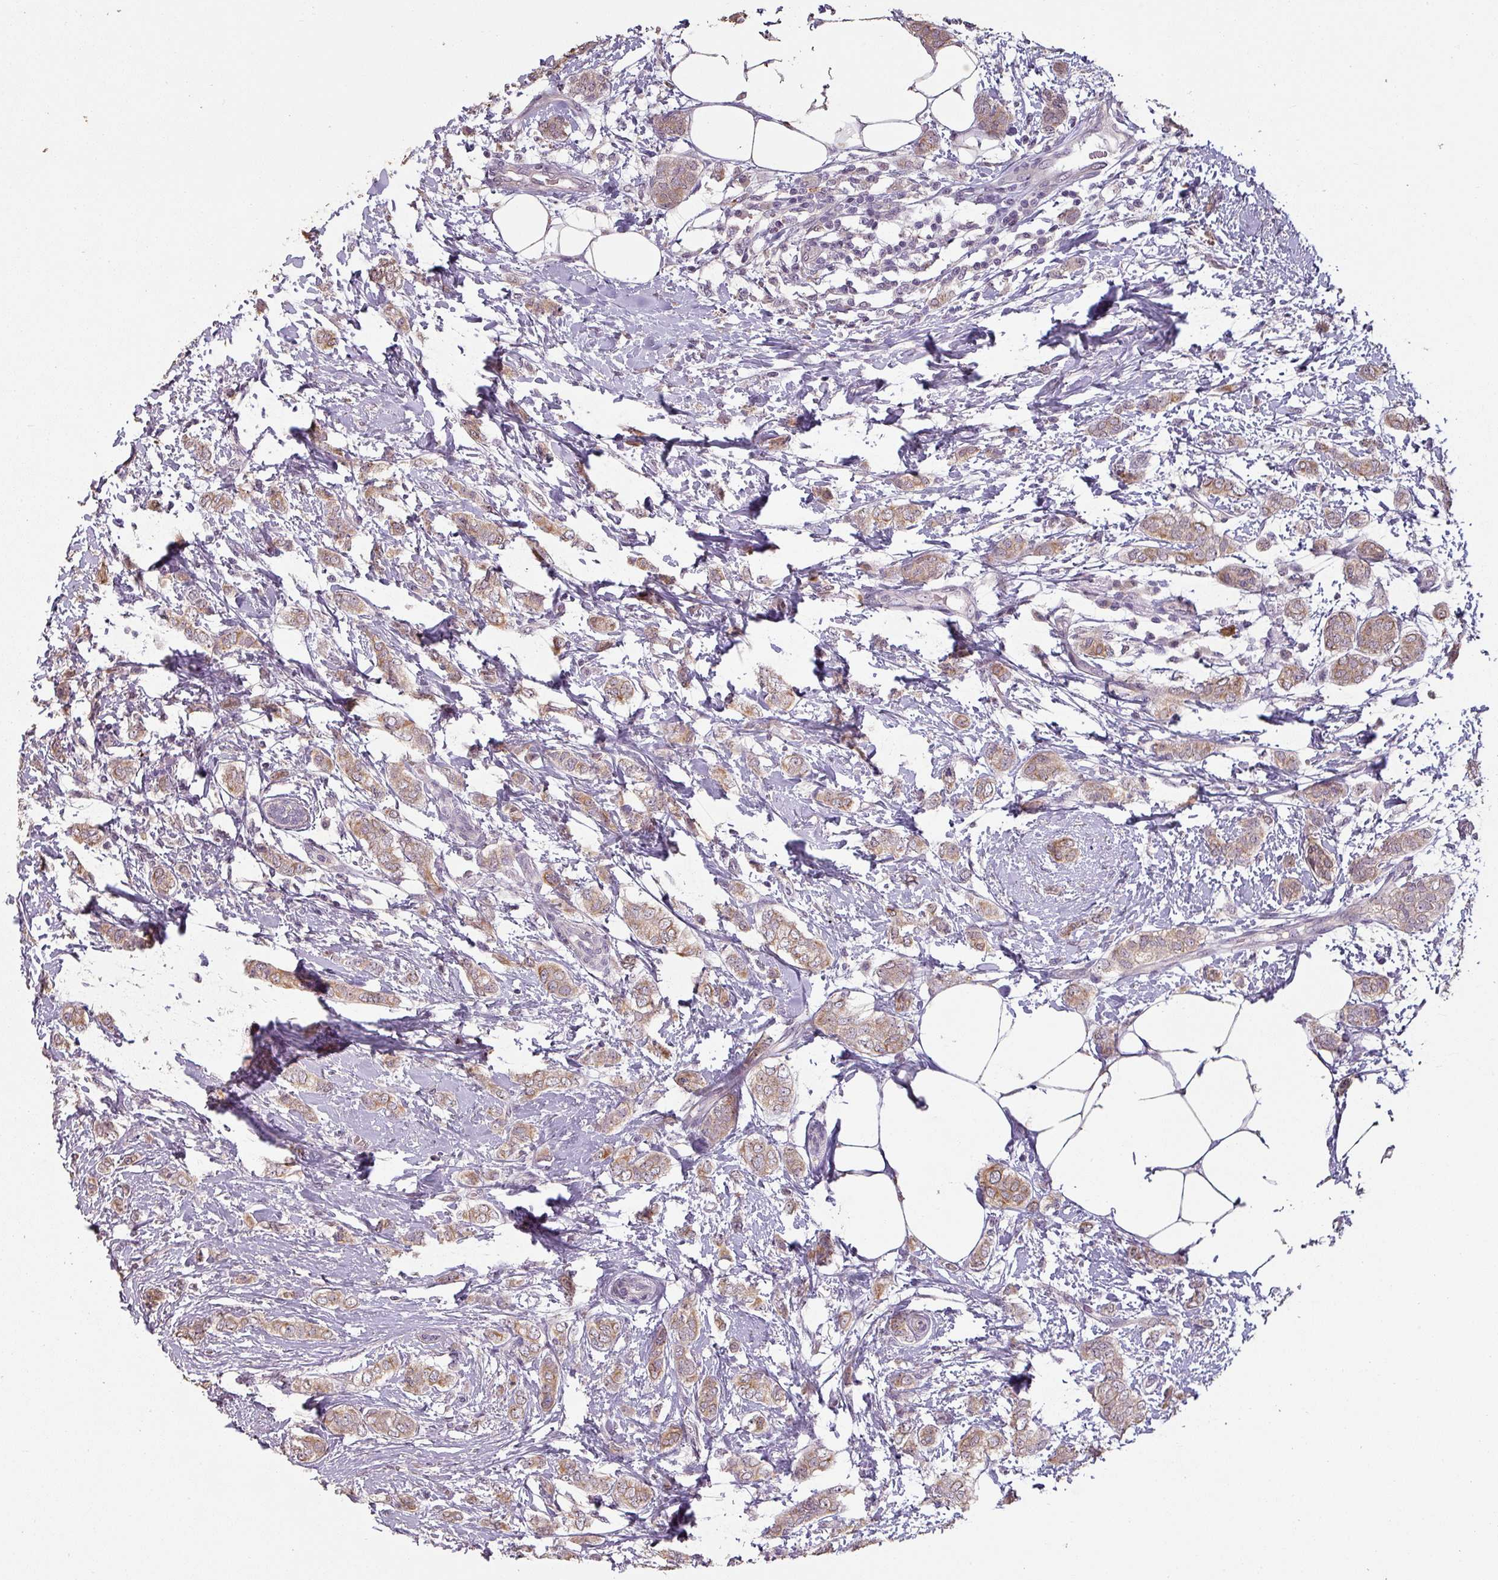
{"staining": {"intensity": "moderate", "quantity": ">75%", "location": "cytoplasmic/membranous"}, "tissue": "breast cancer", "cell_type": "Tumor cells", "image_type": "cancer", "snomed": [{"axis": "morphology", "description": "Duct carcinoma"}, {"axis": "topography", "description": "Breast"}], "caption": "The histopathology image exhibits immunohistochemical staining of breast cancer. There is moderate cytoplasmic/membranous positivity is present in approximately >75% of tumor cells.", "gene": "LYPLA1", "patient": {"sex": "female", "age": 72}}